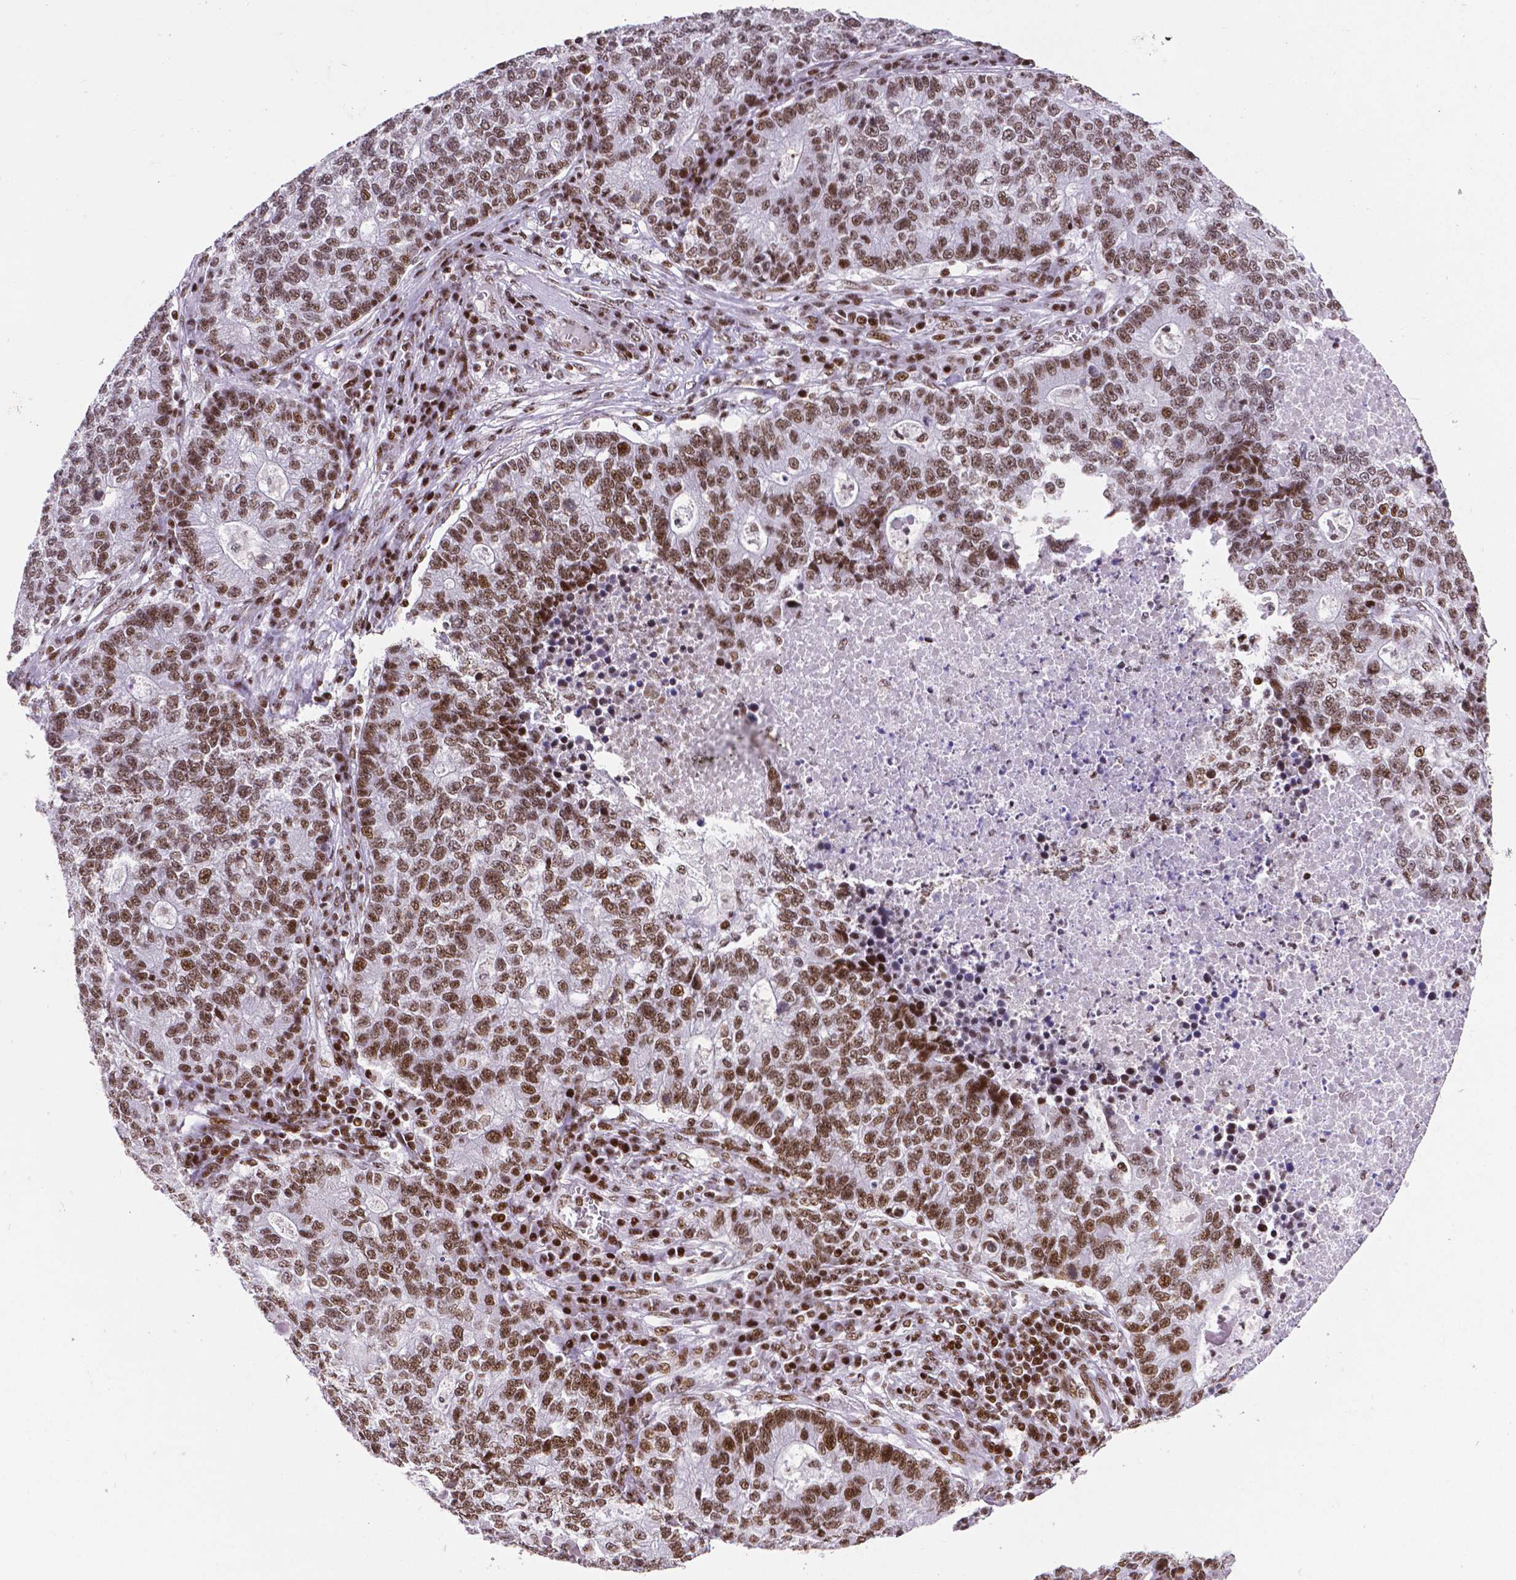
{"staining": {"intensity": "moderate", "quantity": ">75%", "location": "nuclear"}, "tissue": "lung cancer", "cell_type": "Tumor cells", "image_type": "cancer", "snomed": [{"axis": "morphology", "description": "Adenocarcinoma, NOS"}, {"axis": "topography", "description": "Lung"}], "caption": "Immunohistochemical staining of human lung adenocarcinoma shows medium levels of moderate nuclear positivity in about >75% of tumor cells.", "gene": "CTCF", "patient": {"sex": "male", "age": 57}}